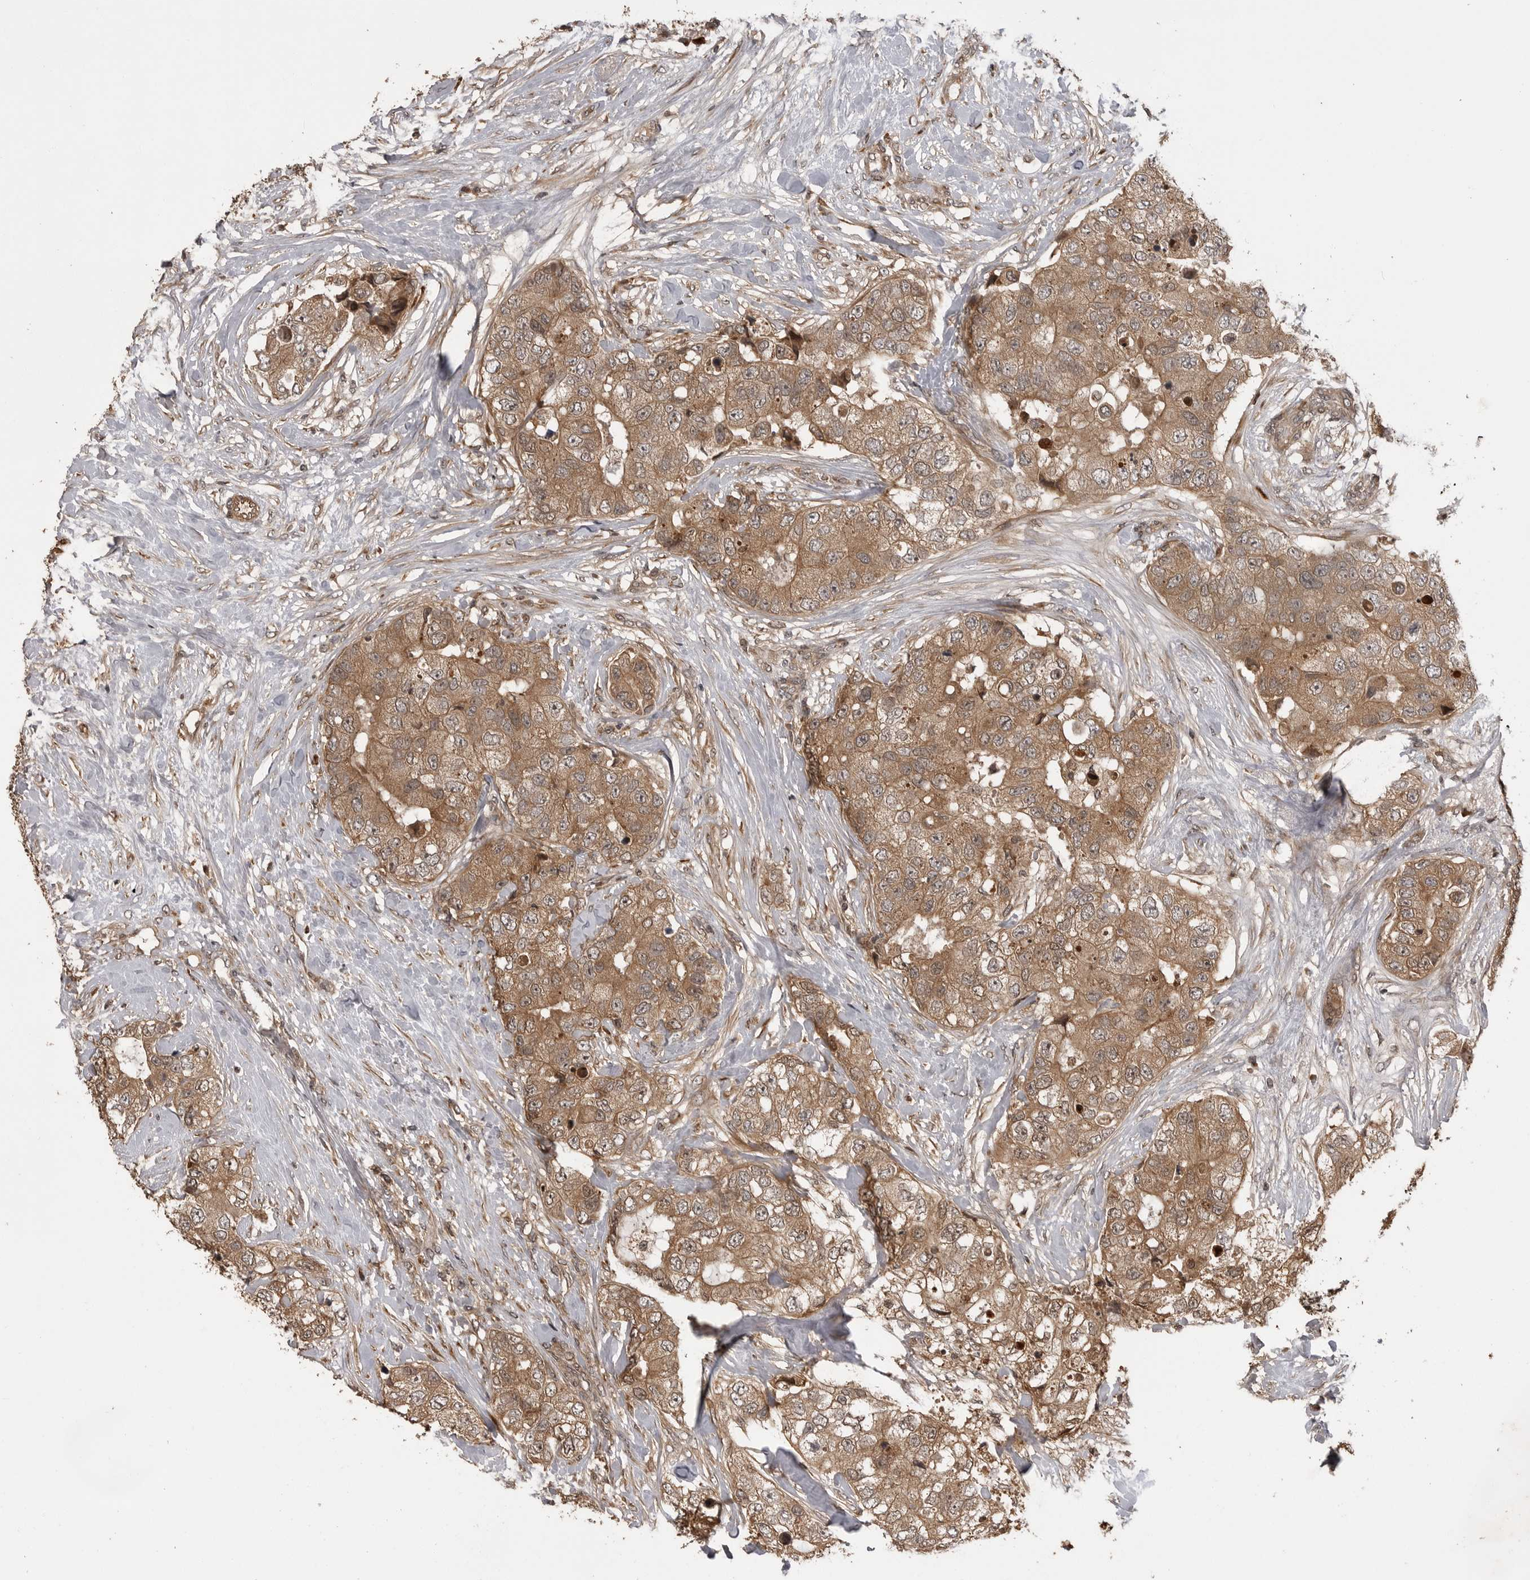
{"staining": {"intensity": "moderate", "quantity": ">75%", "location": "cytoplasmic/membranous"}, "tissue": "breast cancer", "cell_type": "Tumor cells", "image_type": "cancer", "snomed": [{"axis": "morphology", "description": "Duct carcinoma"}, {"axis": "topography", "description": "Breast"}], "caption": "Infiltrating ductal carcinoma (breast) stained with a protein marker reveals moderate staining in tumor cells.", "gene": "AKAP7", "patient": {"sex": "female", "age": 62}}